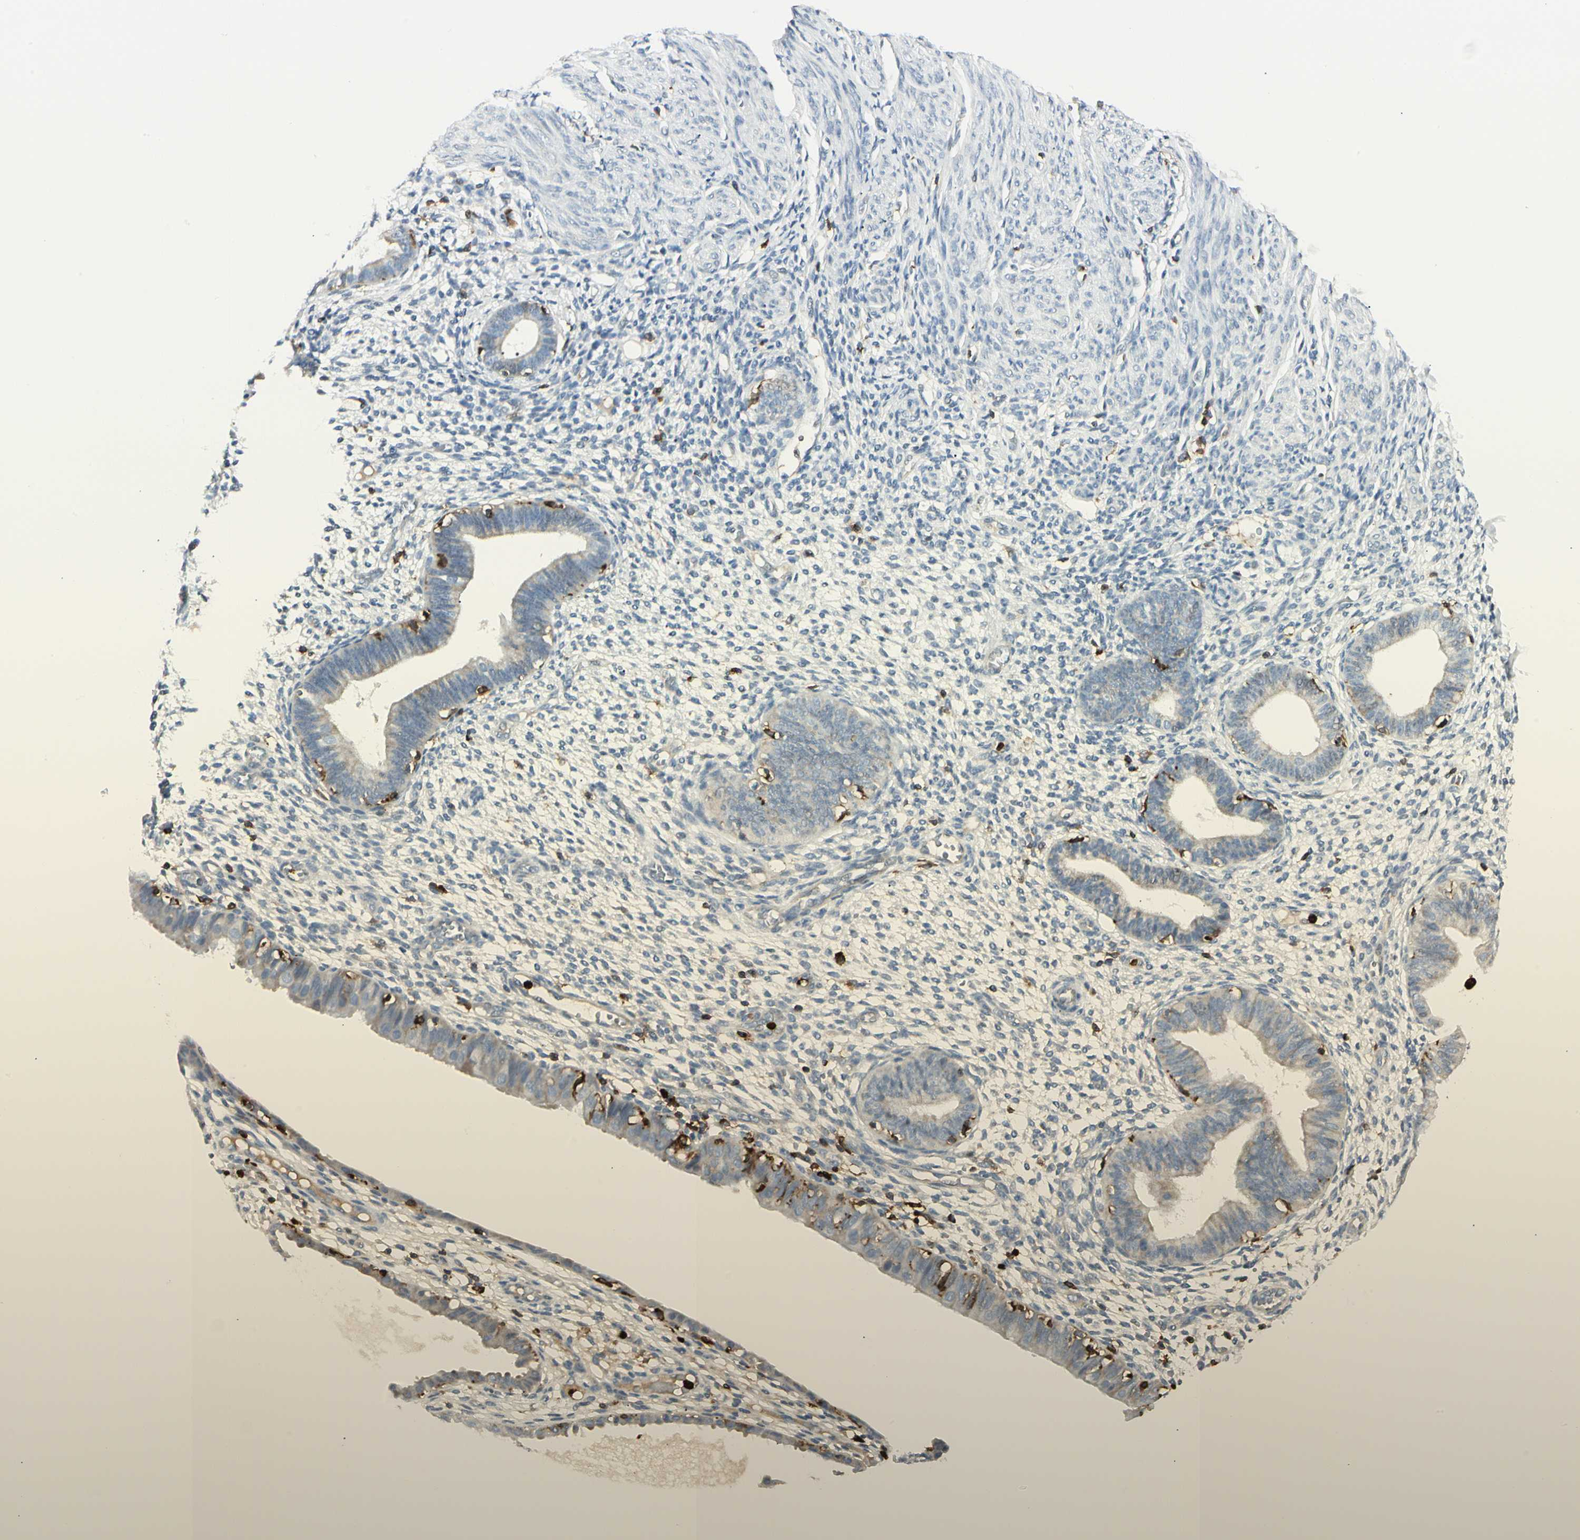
{"staining": {"intensity": "negative", "quantity": "none", "location": "none"}, "tissue": "endometrium", "cell_type": "Cells in endometrial stroma", "image_type": "normal", "snomed": [{"axis": "morphology", "description": "Normal tissue, NOS"}, {"axis": "topography", "description": "Endometrium"}], "caption": "A high-resolution image shows IHC staining of benign endometrium, which reveals no significant expression in cells in endometrial stroma. The staining is performed using DAB (3,3'-diaminobenzidine) brown chromogen with nuclei counter-stained in using hematoxylin.", "gene": "ITGB2", "patient": {"sex": "female", "age": 61}}